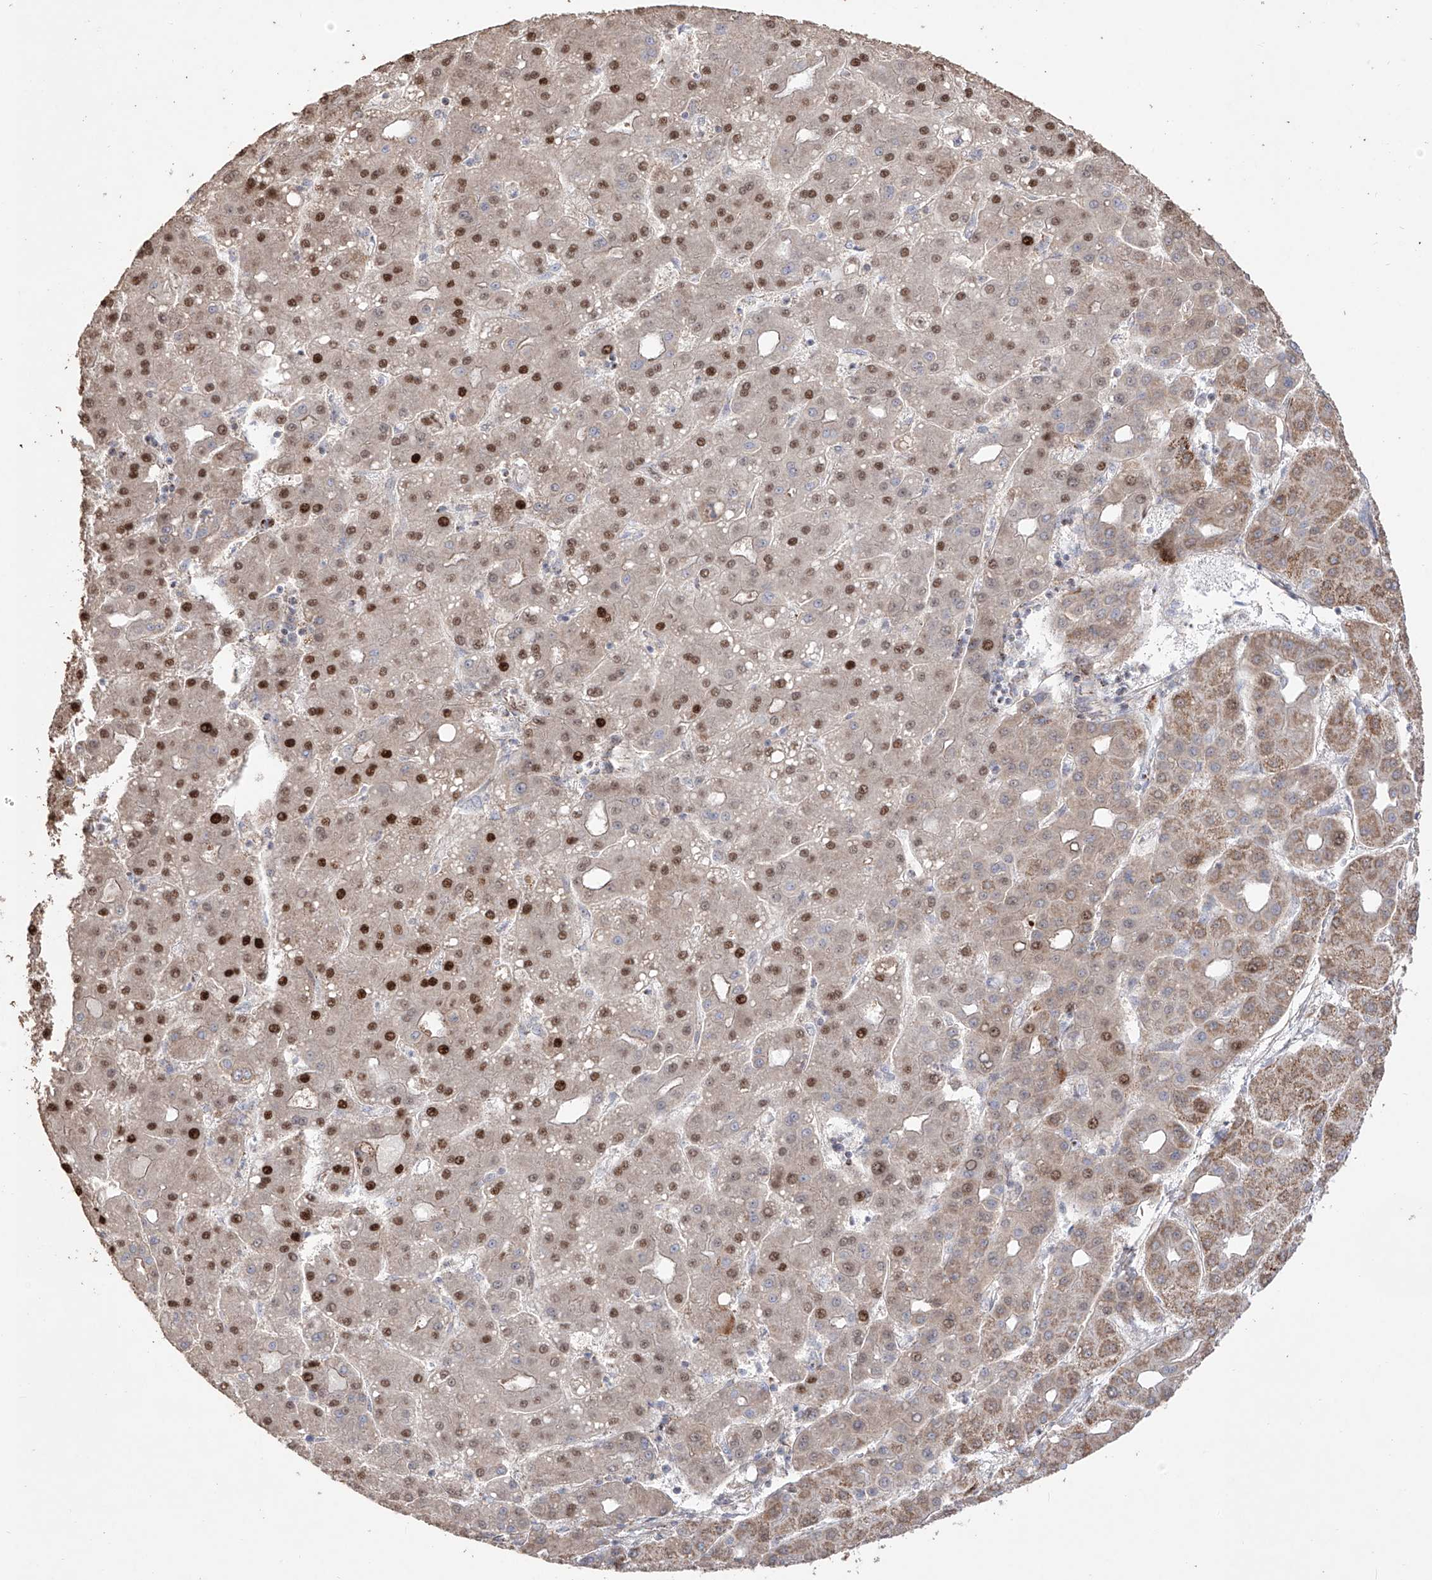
{"staining": {"intensity": "moderate", "quantity": "25%-75%", "location": "nuclear"}, "tissue": "liver cancer", "cell_type": "Tumor cells", "image_type": "cancer", "snomed": [{"axis": "morphology", "description": "Carcinoma, Hepatocellular, NOS"}, {"axis": "topography", "description": "Liver"}], "caption": "Immunohistochemical staining of liver cancer demonstrates medium levels of moderate nuclear expression in approximately 25%-75% of tumor cells.", "gene": "YKT6", "patient": {"sex": "male", "age": 65}}